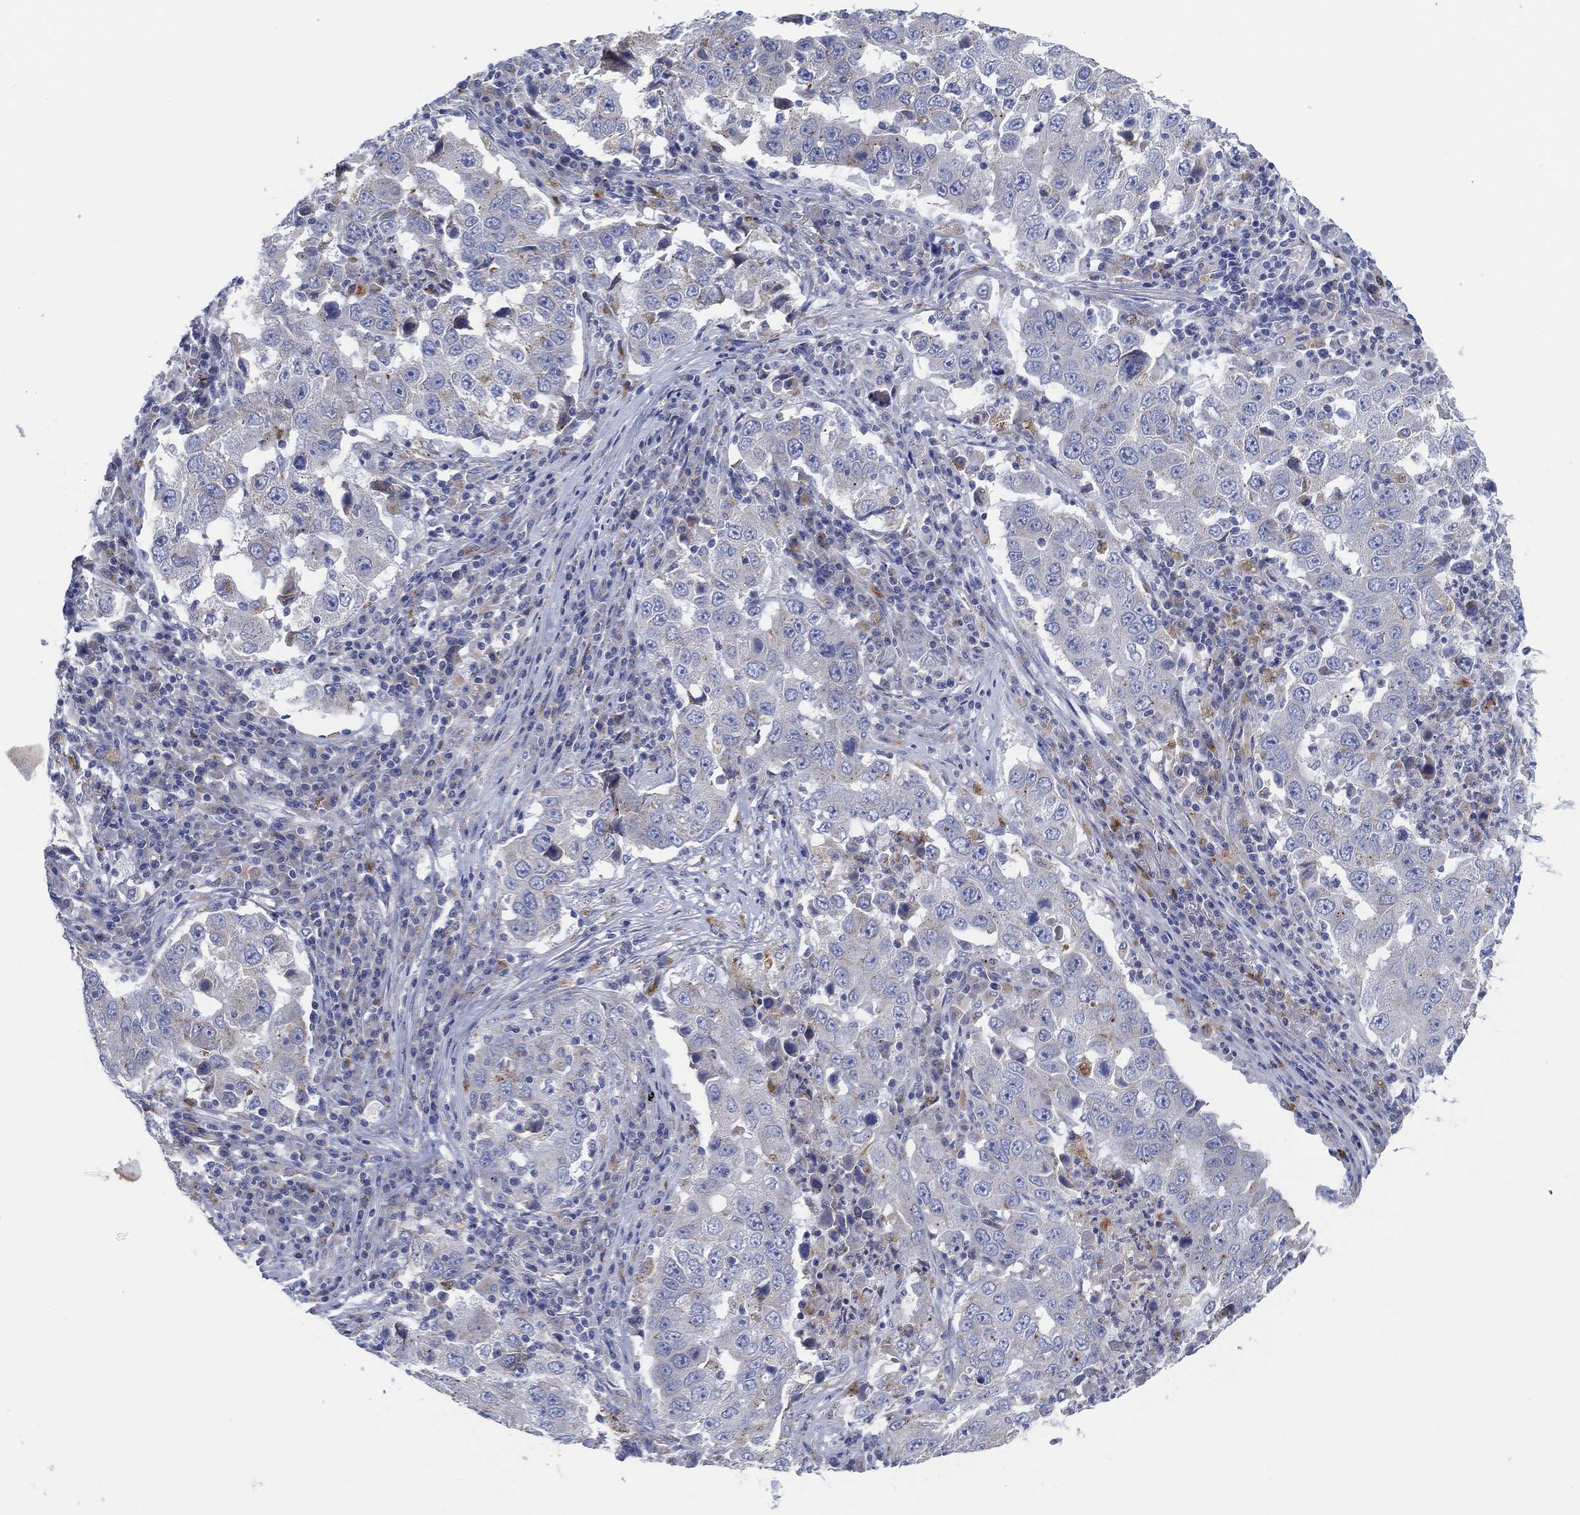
{"staining": {"intensity": "negative", "quantity": "none", "location": "none"}, "tissue": "lung cancer", "cell_type": "Tumor cells", "image_type": "cancer", "snomed": [{"axis": "morphology", "description": "Adenocarcinoma, NOS"}, {"axis": "topography", "description": "Lung"}], "caption": "IHC of human adenocarcinoma (lung) exhibits no staining in tumor cells.", "gene": "GALNS", "patient": {"sex": "male", "age": 73}}